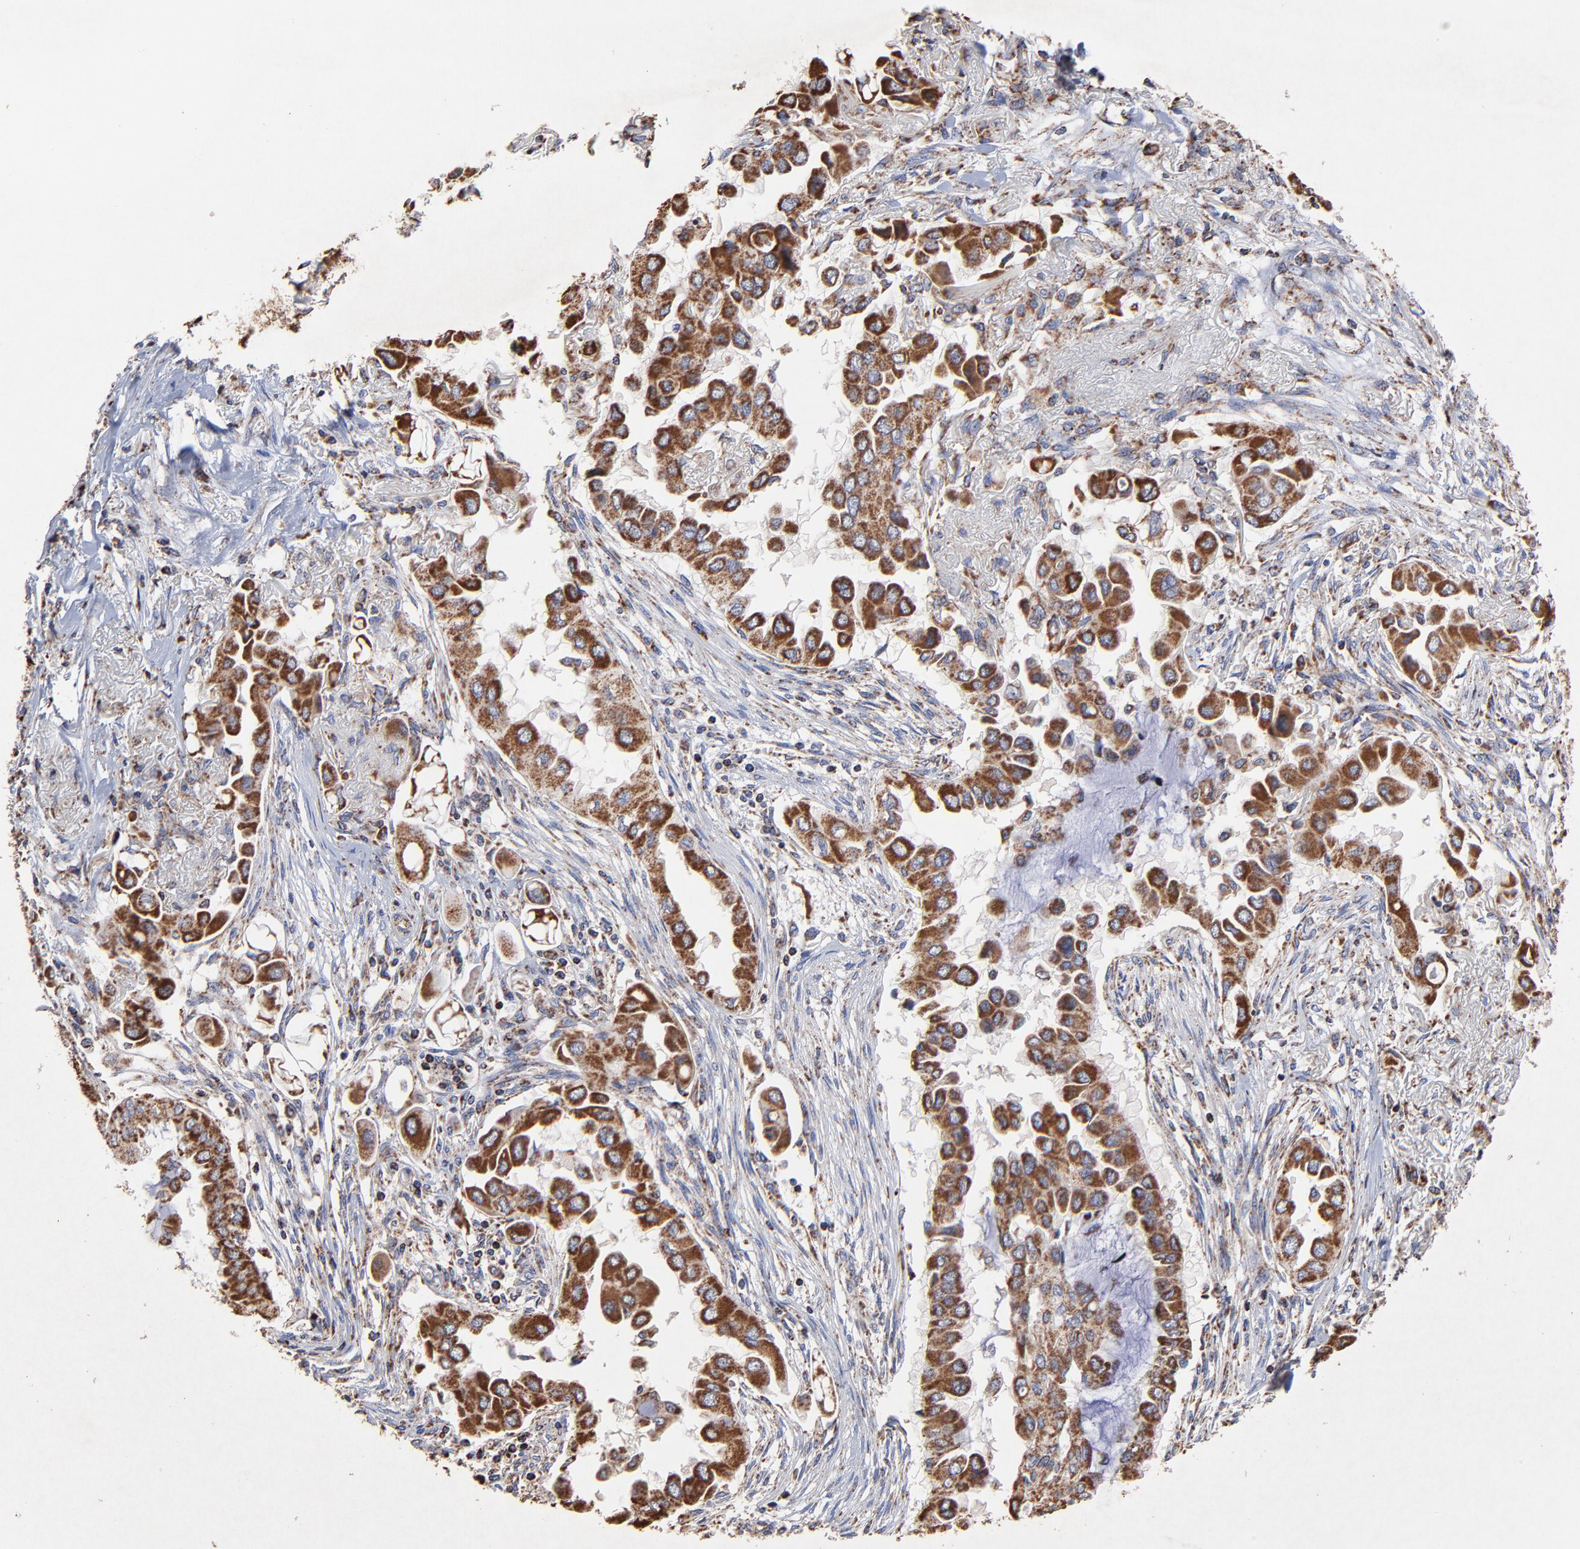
{"staining": {"intensity": "strong", "quantity": ">75%", "location": "cytoplasmic/membranous"}, "tissue": "lung cancer", "cell_type": "Tumor cells", "image_type": "cancer", "snomed": [{"axis": "morphology", "description": "Adenocarcinoma, NOS"}, {"axis": "topography", "description": "Lung"}], "caption": "Human lung adenocarcinoma stained with a brown dye displays strong cytoplasmic/membranous positive expression in about >75% of tumor cells.", "gene": "SSBP1", "patient": {"sex": "female", "age": 76}}